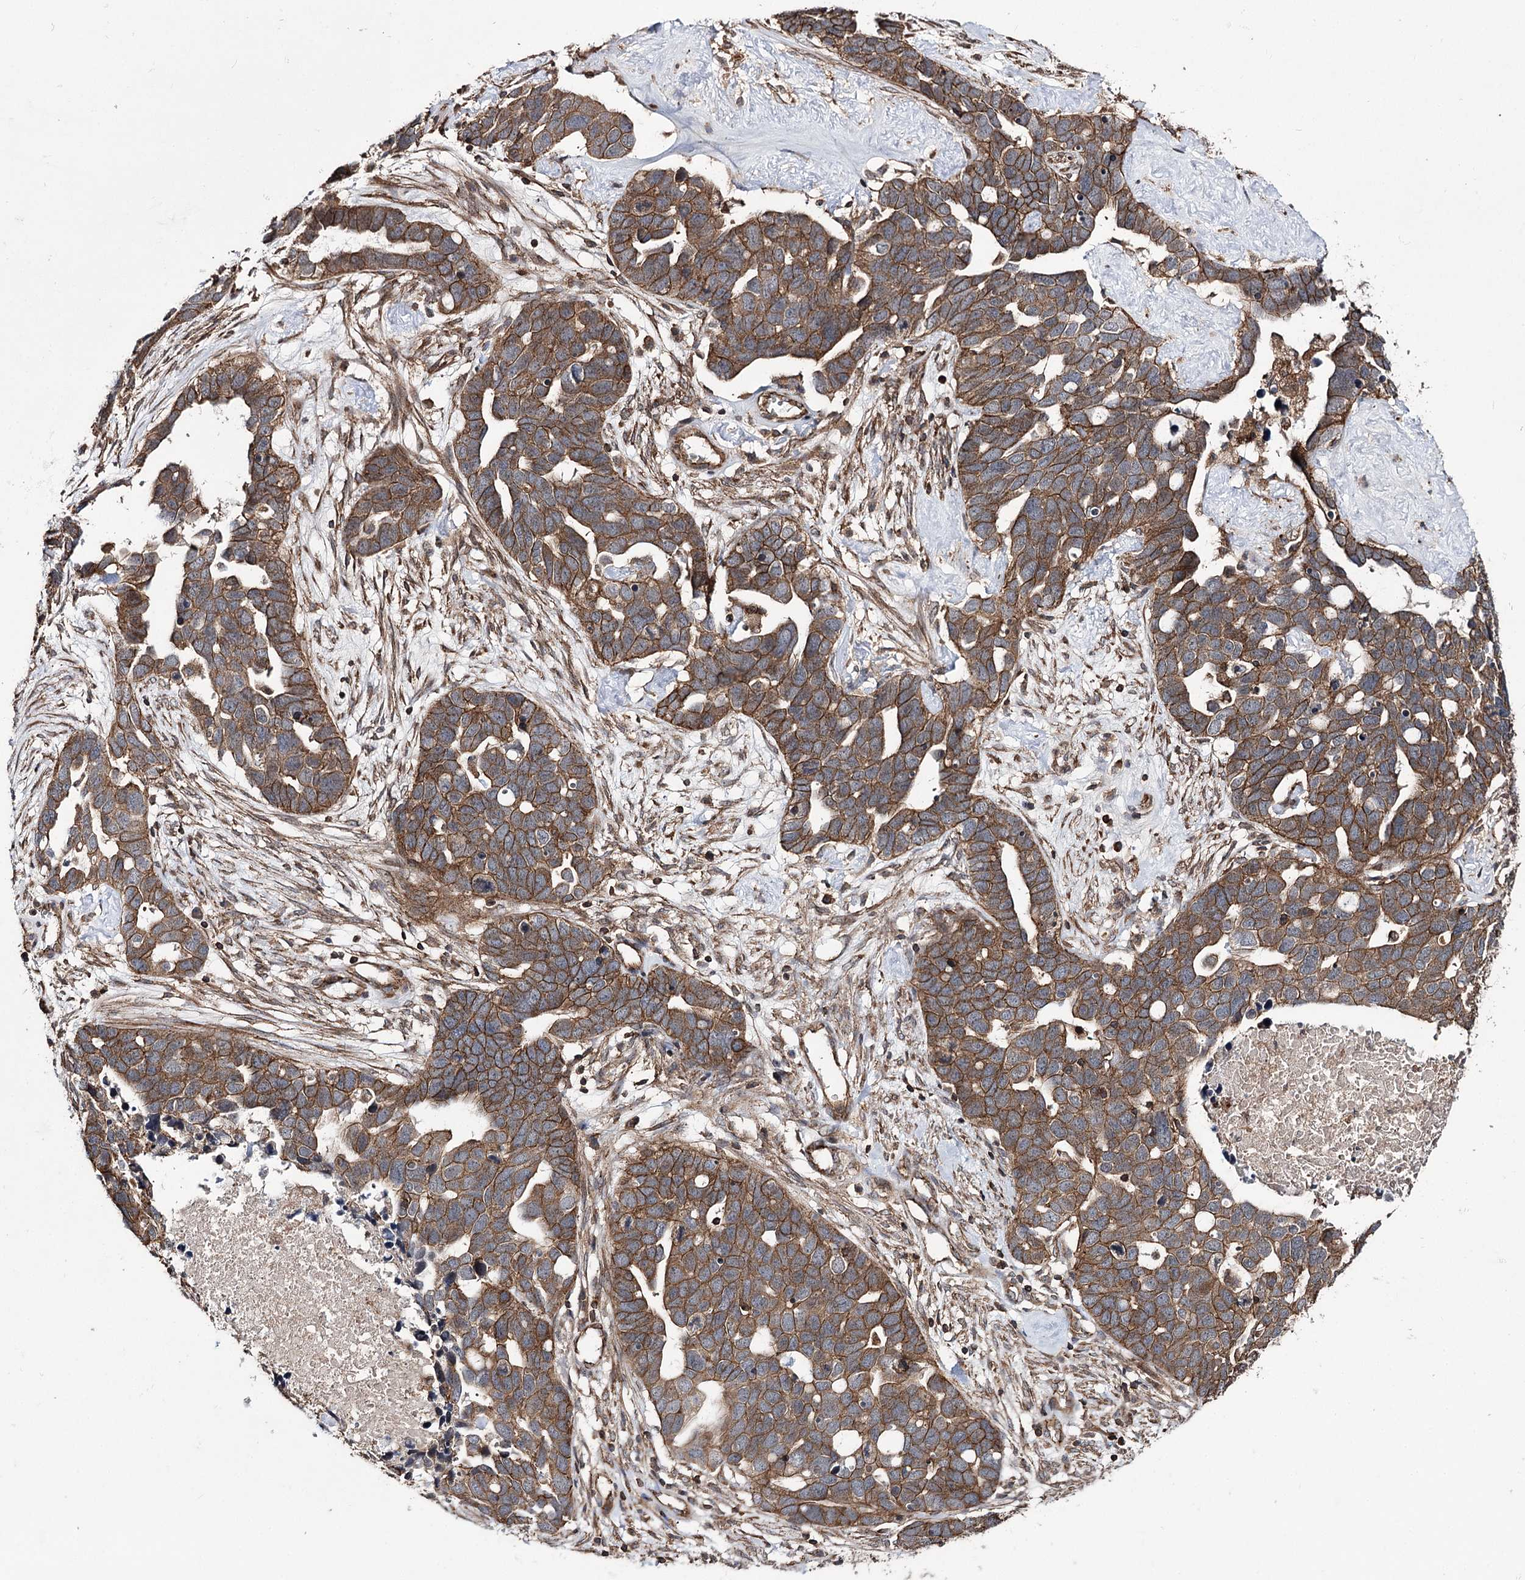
{"staining": {"intensity": "strong", "quantity": ">75%", "location": "cytoplasmic/membranous"}, "tissue": "ovarian cancer", "cell_type": "Tumor cells", "image_type": "cancer", "snomed": [{"axis": "morphology", "description": "Cystadenocarcinoma, serous, NOS"}, {"axis": "topography", "description": "Ovary"}], "caption": "A micrograph of human ovarian cancer (serous cystadenocarcinoma) stained for a protein demonstrates strong cytoplasmic/membranous brown staining in tumor cells.", "gene": "DHX29", "patient": {"sex": "female", "age": 54}}